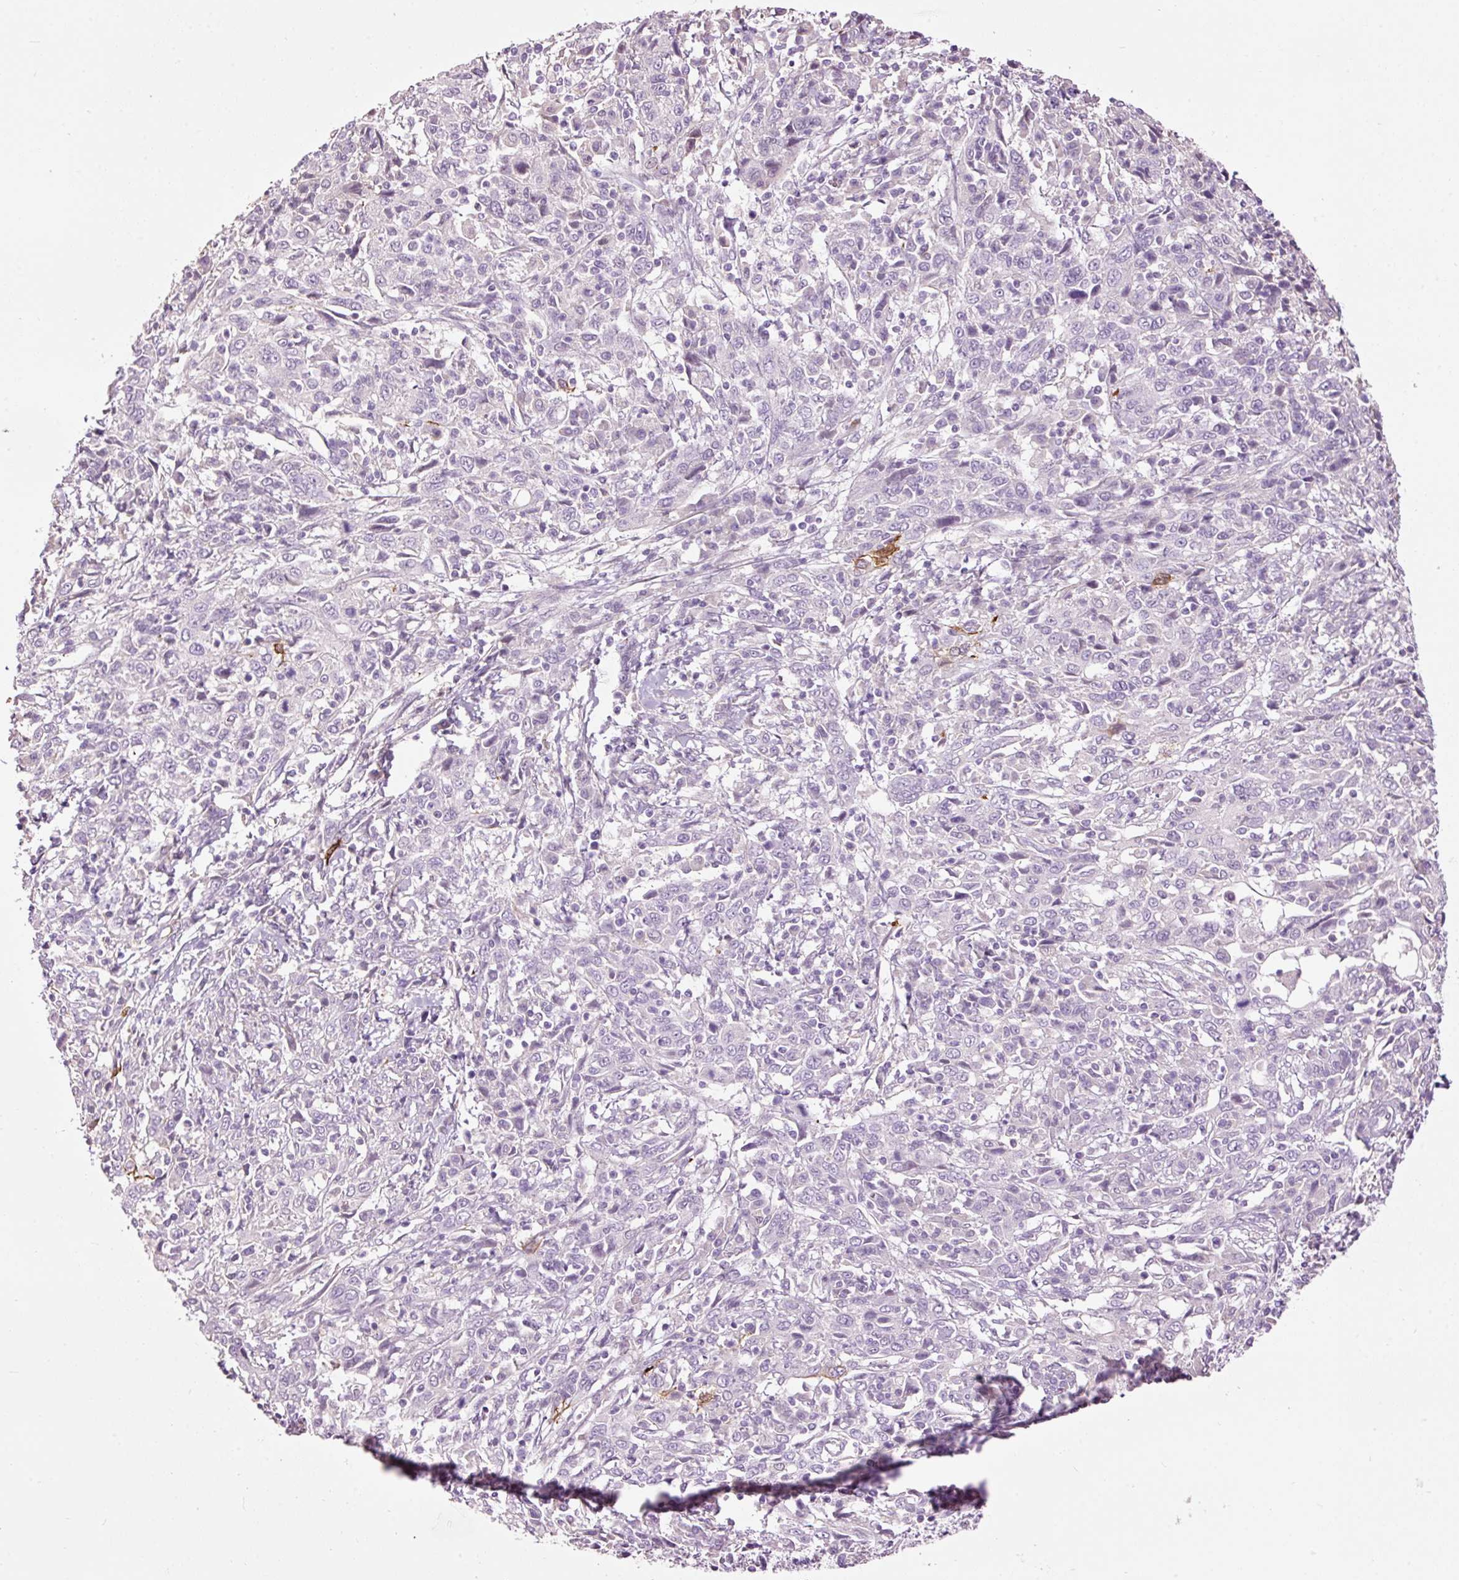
{"staining": {"intensity": "negative", "quantity": "none", "location": "none"}, "tissue": "cervical cancer", "cell_type": "Tumor cells", "image_type": "cancer", "snomed": [{"axis": "morphology", "description": "Squamous cell carcinoma, NOS"}, {"axis": "topography", "description": "Cervix"}], "caption": "This is a histopathology image of immunohistochemistry (IHC) staining of cervical cancer (squamous cell carcinoma), which shows no expression in tumor cells.", "gene": "FCRL4", "patient": {"sex": "female", "age": 46}}